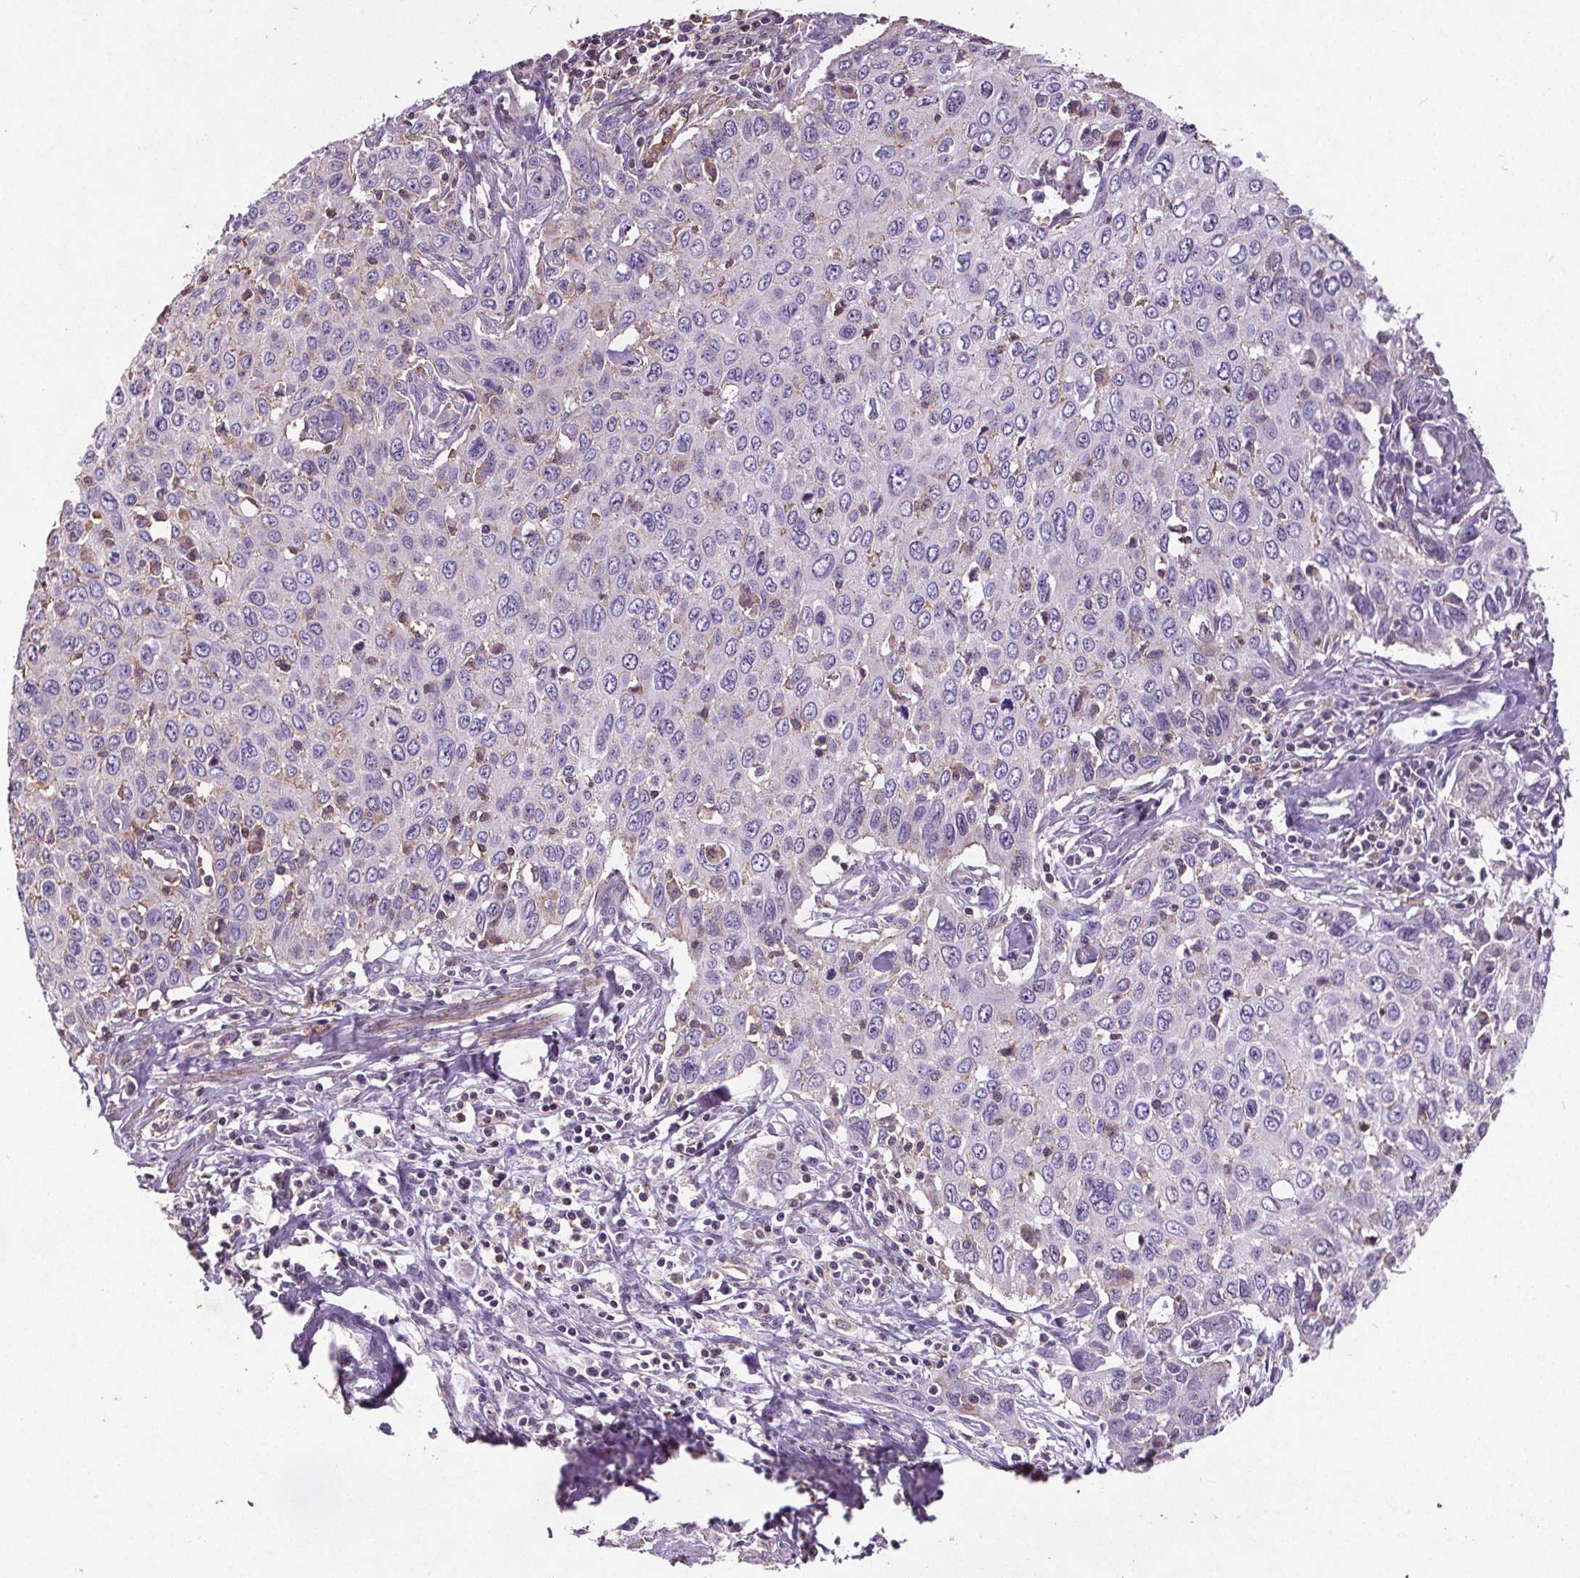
{"staining": {"intensity": "negative", "quantity": "none", "location": "none"}, "tissue": "cervical cancer", "cell_type": "Tumor cells", "image_type": "cancer", "snomed": [{"axis": "morphology", "description": "Squamous cell carcinoma, NOS"}, {"axis": "topography", "description": "Cervix"}], "caption": "Immunohistochemical staining of cervical cancer shows no significant positivity in tumor cells. Brightfield microscopy of immunohistochemistry stained with DAB (3,3'-diaminobenzidine) (brown) and hematoxylin (blue), captured at high magnification.", "gene": "C19orf84", "patient": {"sex": "female", "age": 38}}